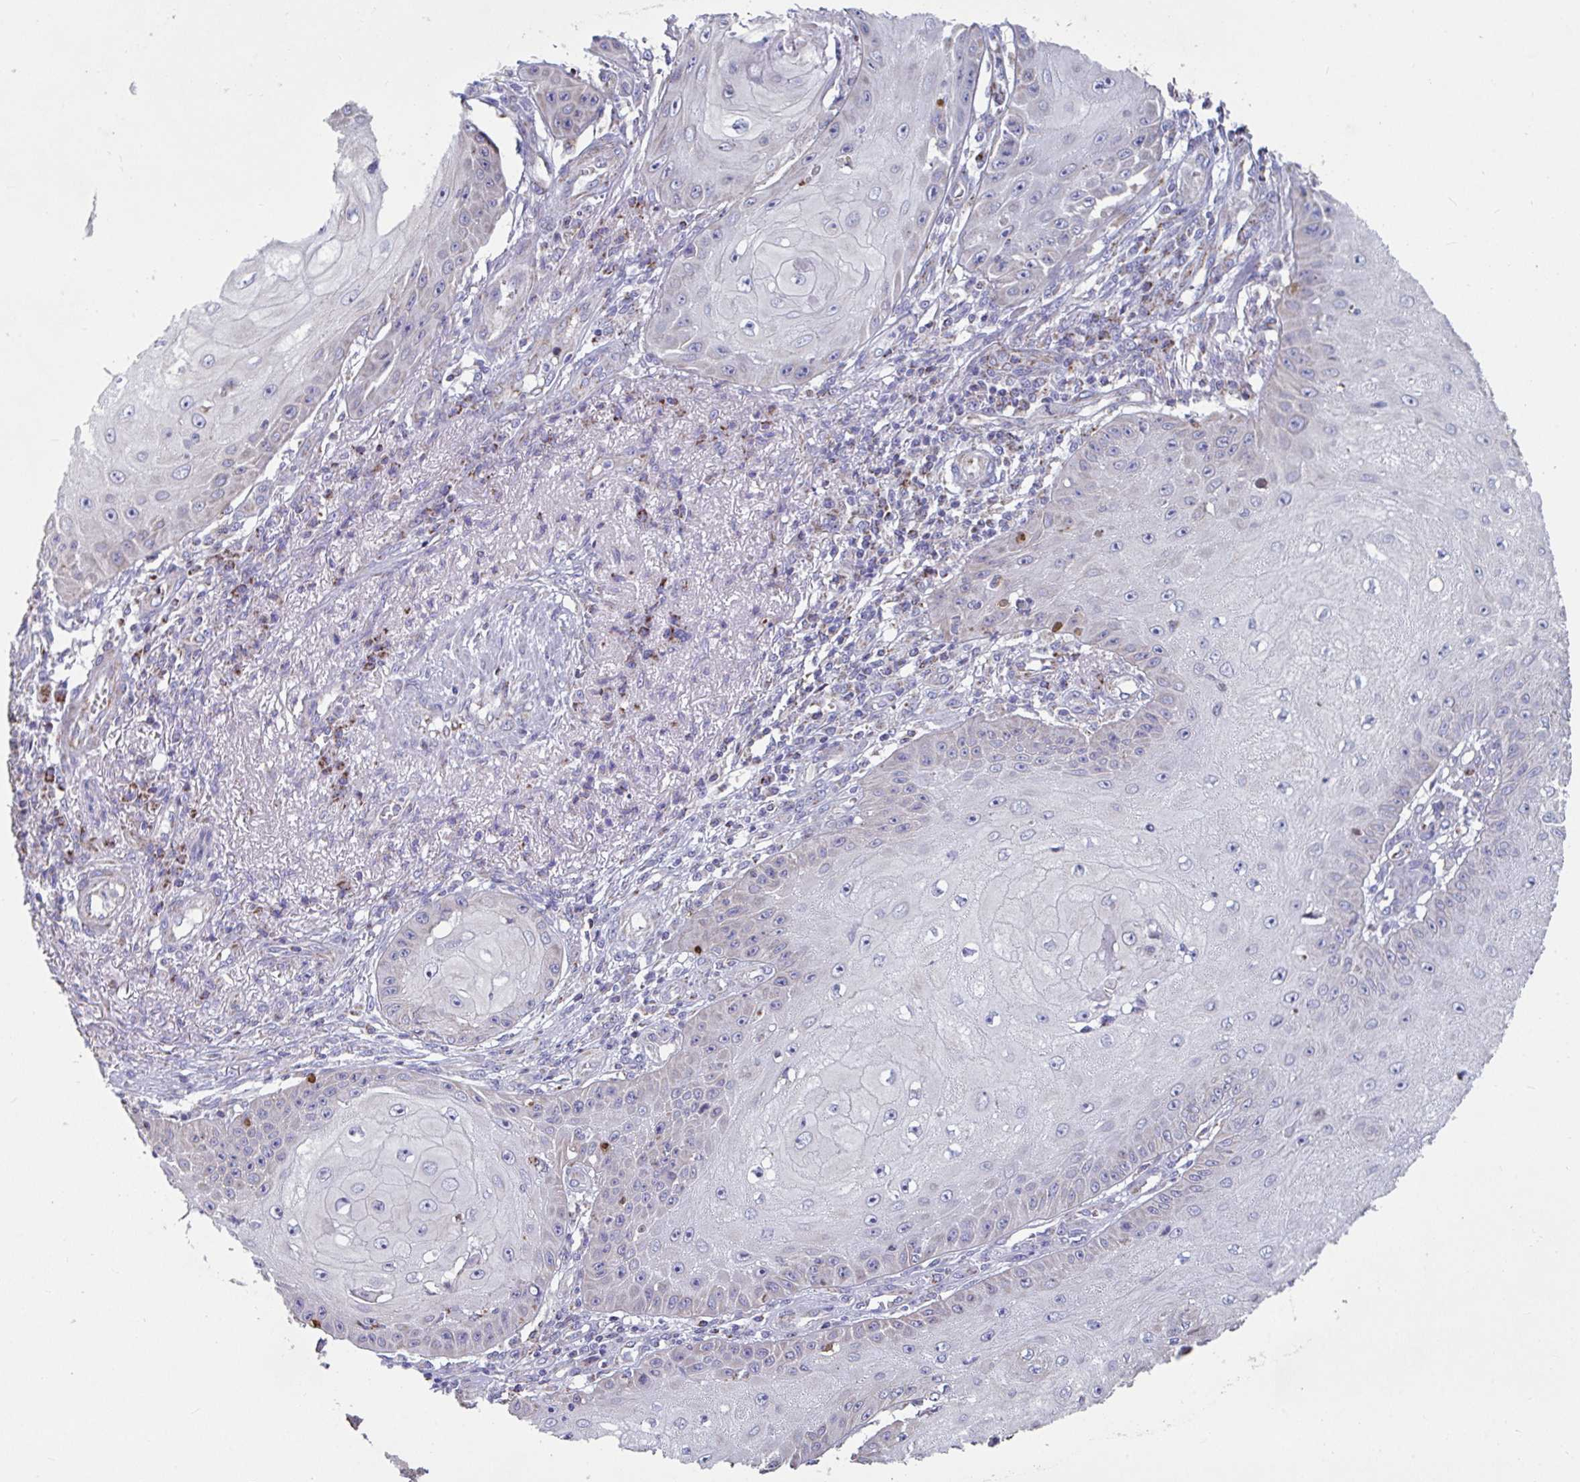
{"staining": {"intensity": "negative", "quantity": "none", "location": "none"}, "tissue": "skin cancer", "cell_type": "Tumor cells", "image_type": "cancer", "snomed": [{"axis": "morphology", "description": "Squamous cell carcinoma, NOS"}, {"axis": "topography", "description": "Skin"}], "caption": "IHC of human skin cancer (squamous cell carcinoma) reveals no expression in tumor cells.", "gene": "BCAT2", "patient": {"sex": "male", "age": 70}}